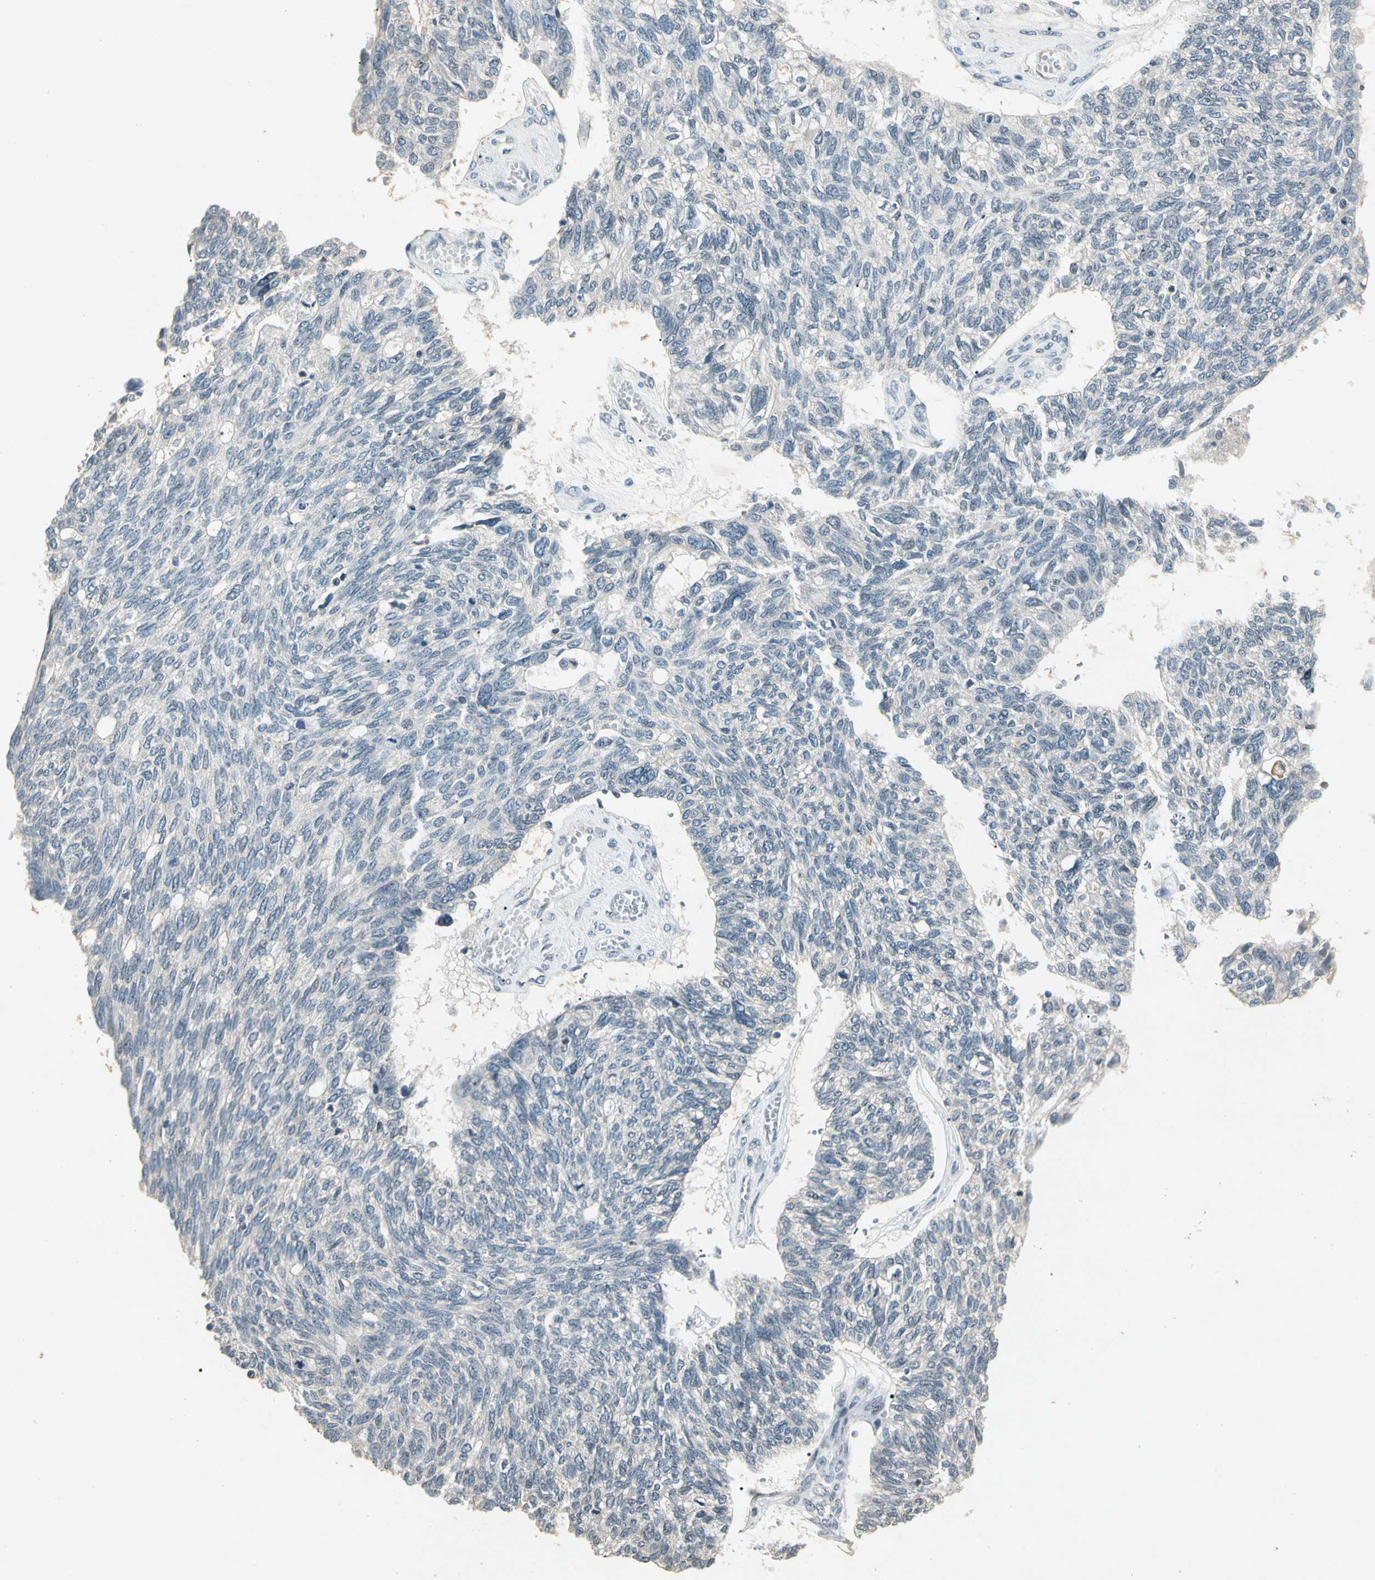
{"staining": {"intensity": "weak", "quantity": "<25%", "location": "cytoplasmic/membranous"}, "tissue": "ovarian cancer", "cell_type": "Tumor cells", "image_type": "cancer", "snomed": [{"axis": "morphology", "description": "Cystadenocarcinoma, serous, NOS"}, {"axis": "topography", "description": "Ovary"}], "caption": "Ovarian cancer stained for a protein using immunohistochemistry (IHC) displays no staining tumor cells.", "gene": "ZBTB4", "patient": {"sex": "female", "age": 79}}